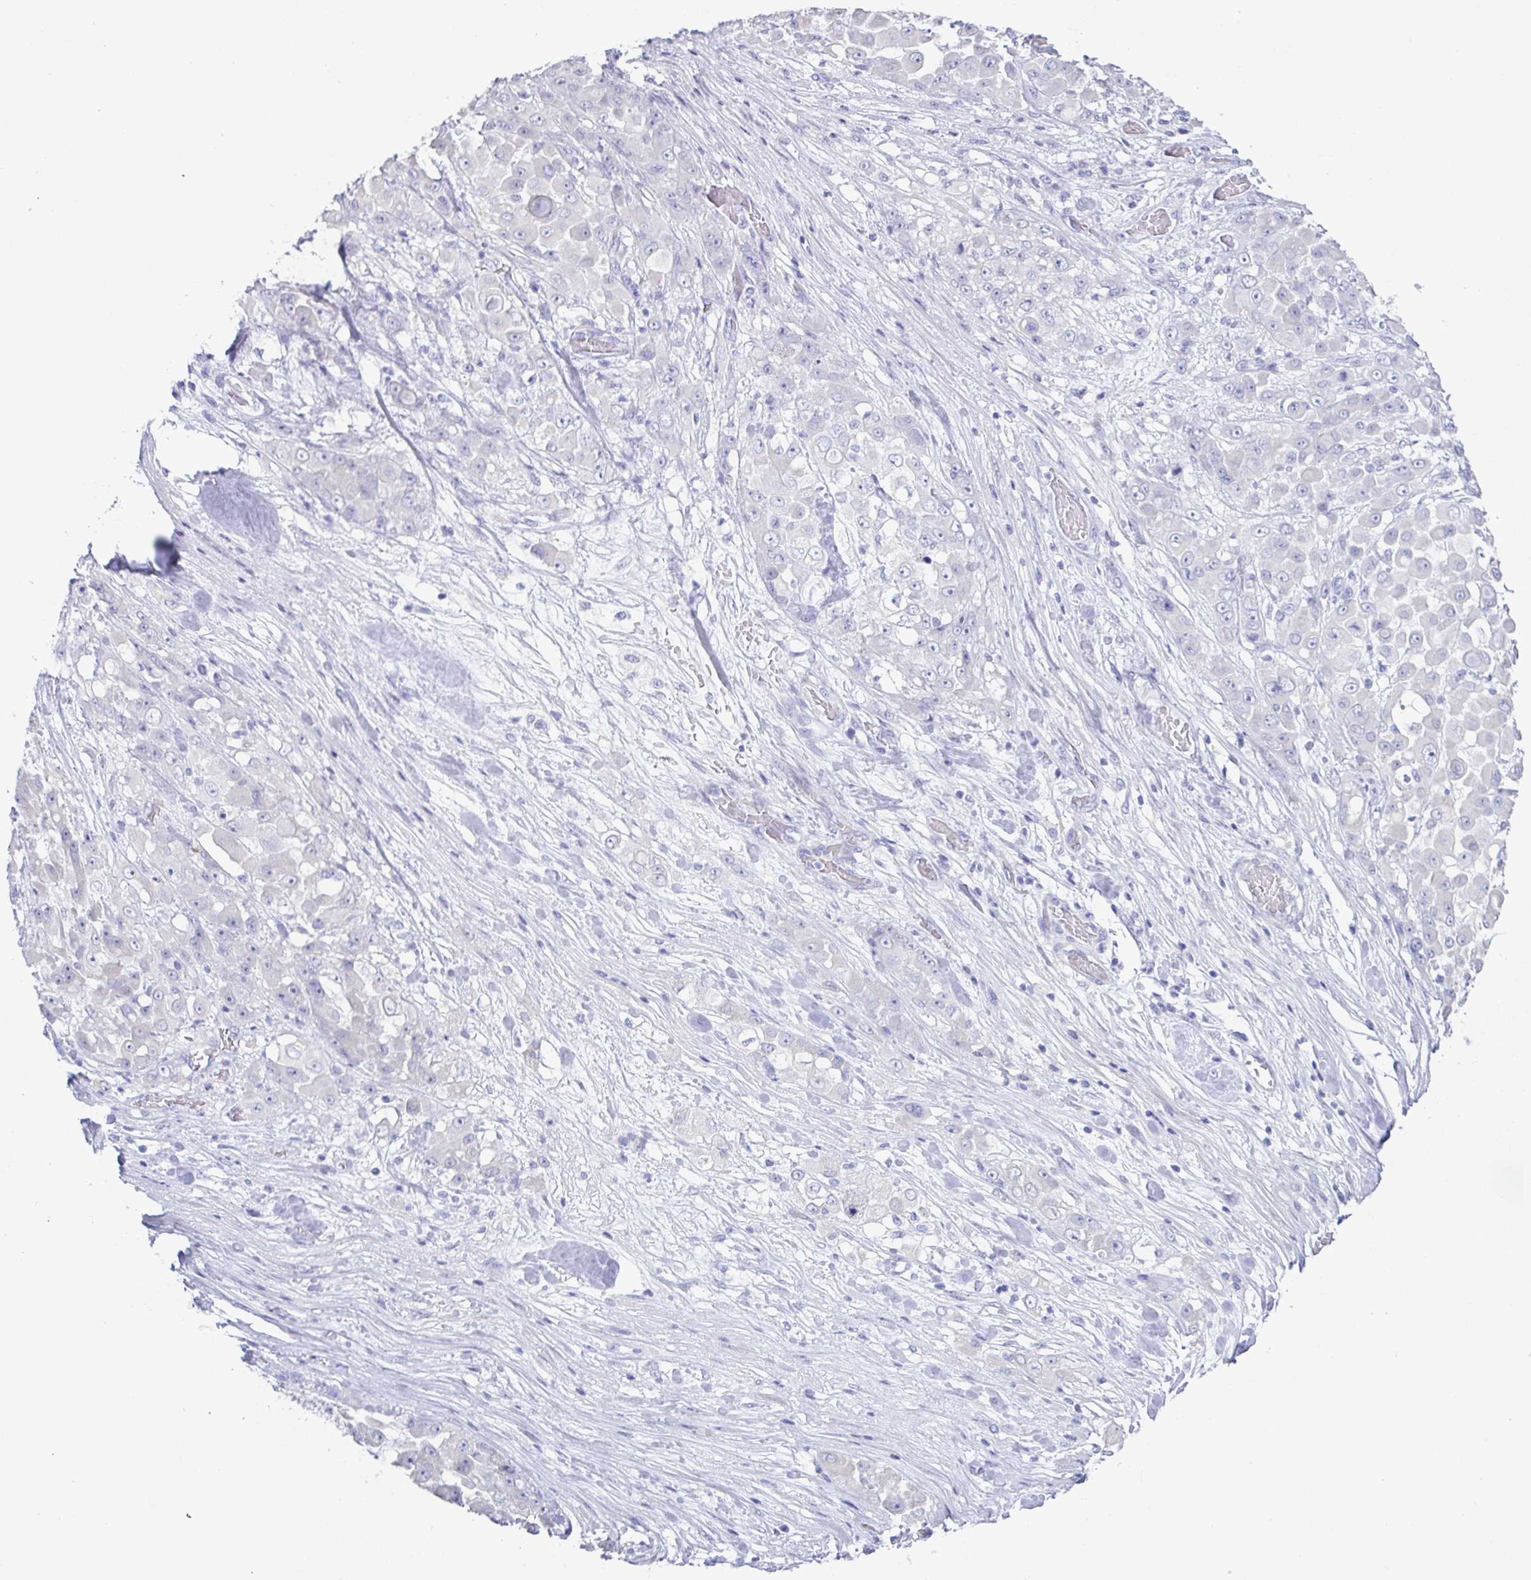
{"staining": {"intensity": "negative", "quantity": "none", "location": "none"}, "tissue": "stomach cancer", "cell_type": "Tumor cells", "image_type": "cancer", "snomed": [{"axis": "morphology", "description": "Adenocarcinoma, NOS"}, {"axis": "topography", "description": "Stomach"}], "caption": "Immunohistochemical staining of human adenocarcinoma (stomach) shows no significant positivity in tumor cells. Nuclei are stained in blue.", "gene": "MED11", "patient": {"sex": "female", "age": 76}}